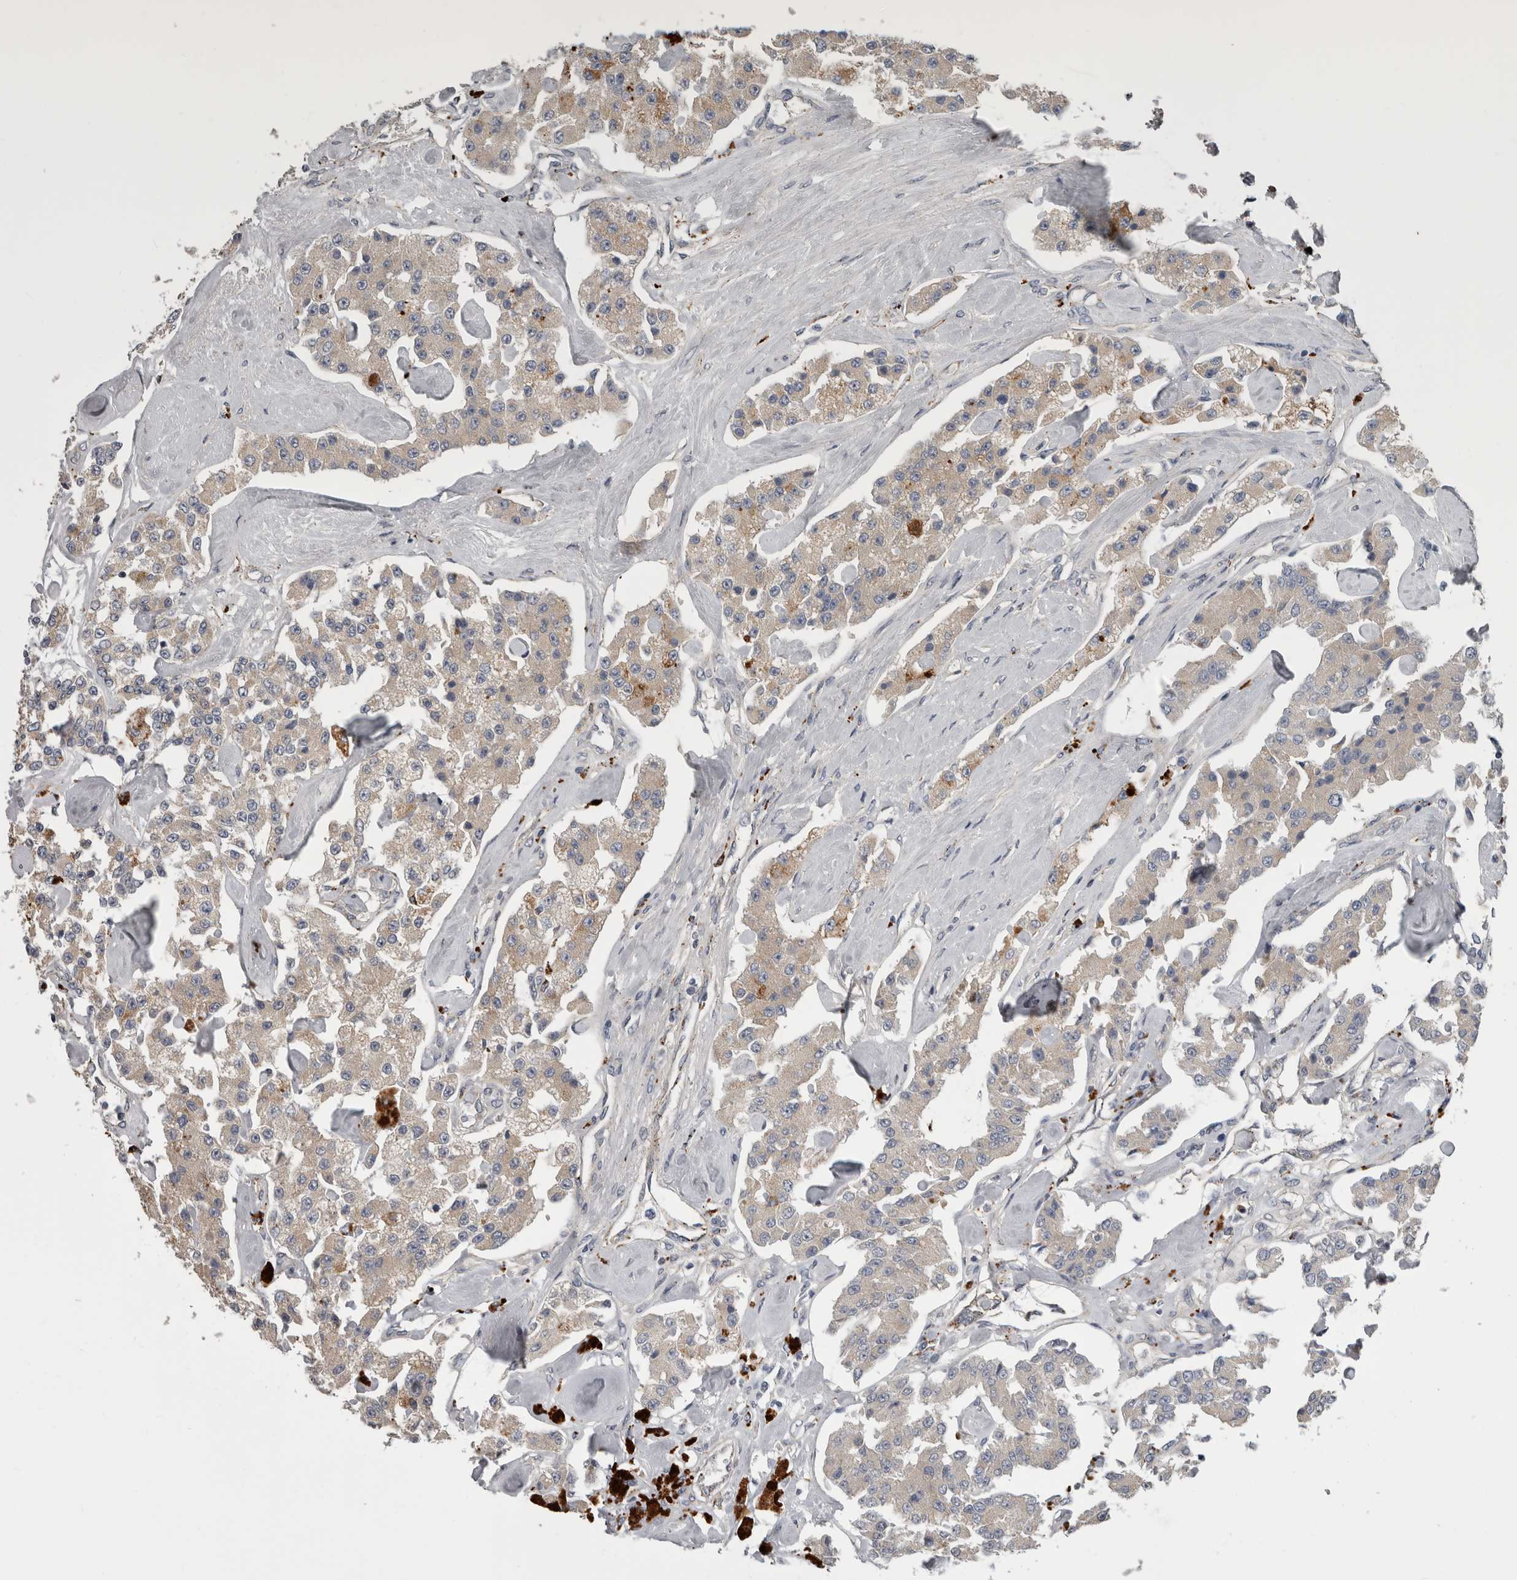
{"staining": {"intensity": "moderate", "quantity": "25%-75%", "location": "cytoplasmic/membranous"}, "tissue": "carcinoid", "cell_type": "Tumor cells", "image_type": "cancer", "snomed": [{"axis": "morphology", "description": "Carcinoid, malignant, NOS"}, {"axis": "topography", "description": "Pancreas"}], "caption": "Tumor cells display medium levels of moderate cytoplasmic/membranous expression in approximately 25%-75% of cells in carcinoid.", "gene": "DPP7", "patient": {"sex": "male", "age": 41}}